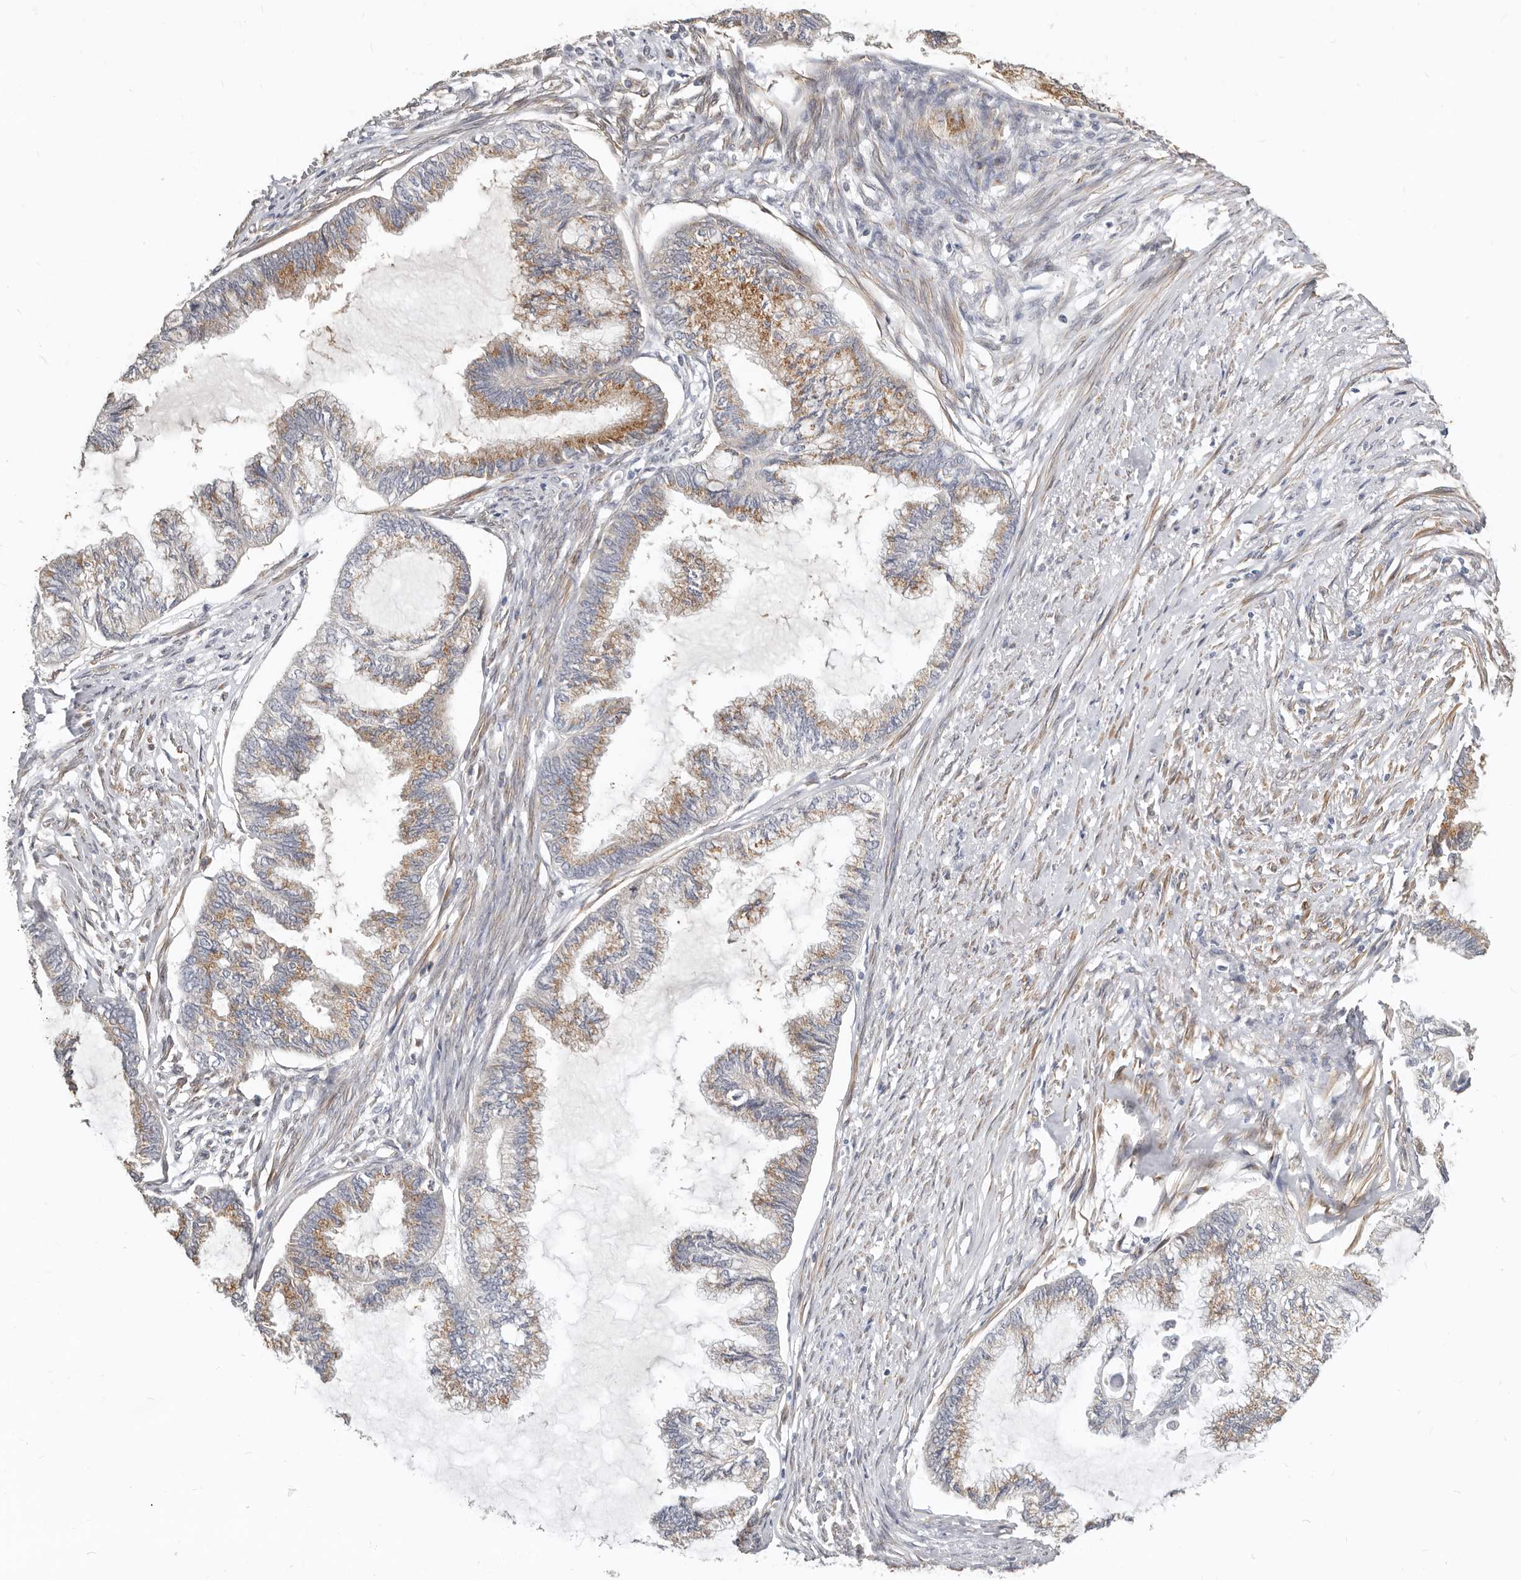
{"staining": {"intensity": "moderate", "quantity": "25%-75%", "location": "cytoplasmic/membranous"}, "tissue": "endometrial cancer", "cell_type": "Tumor cells", "image_type": "cancer", "snomed": [{"axis": "morphology", "description": "Adenocarcinoma, NOS"}, {"axis": "topography", "description": "Endometrium"}], "caption": "Human endometrial adenocarcinoma stained for a protein (brown) exhibits moderate cytoplasmic/membranous positive expression in about 25%-75% of tumor cells.", "gene": "RABAC1", "patient": {"sex": "female", "age": 86}}